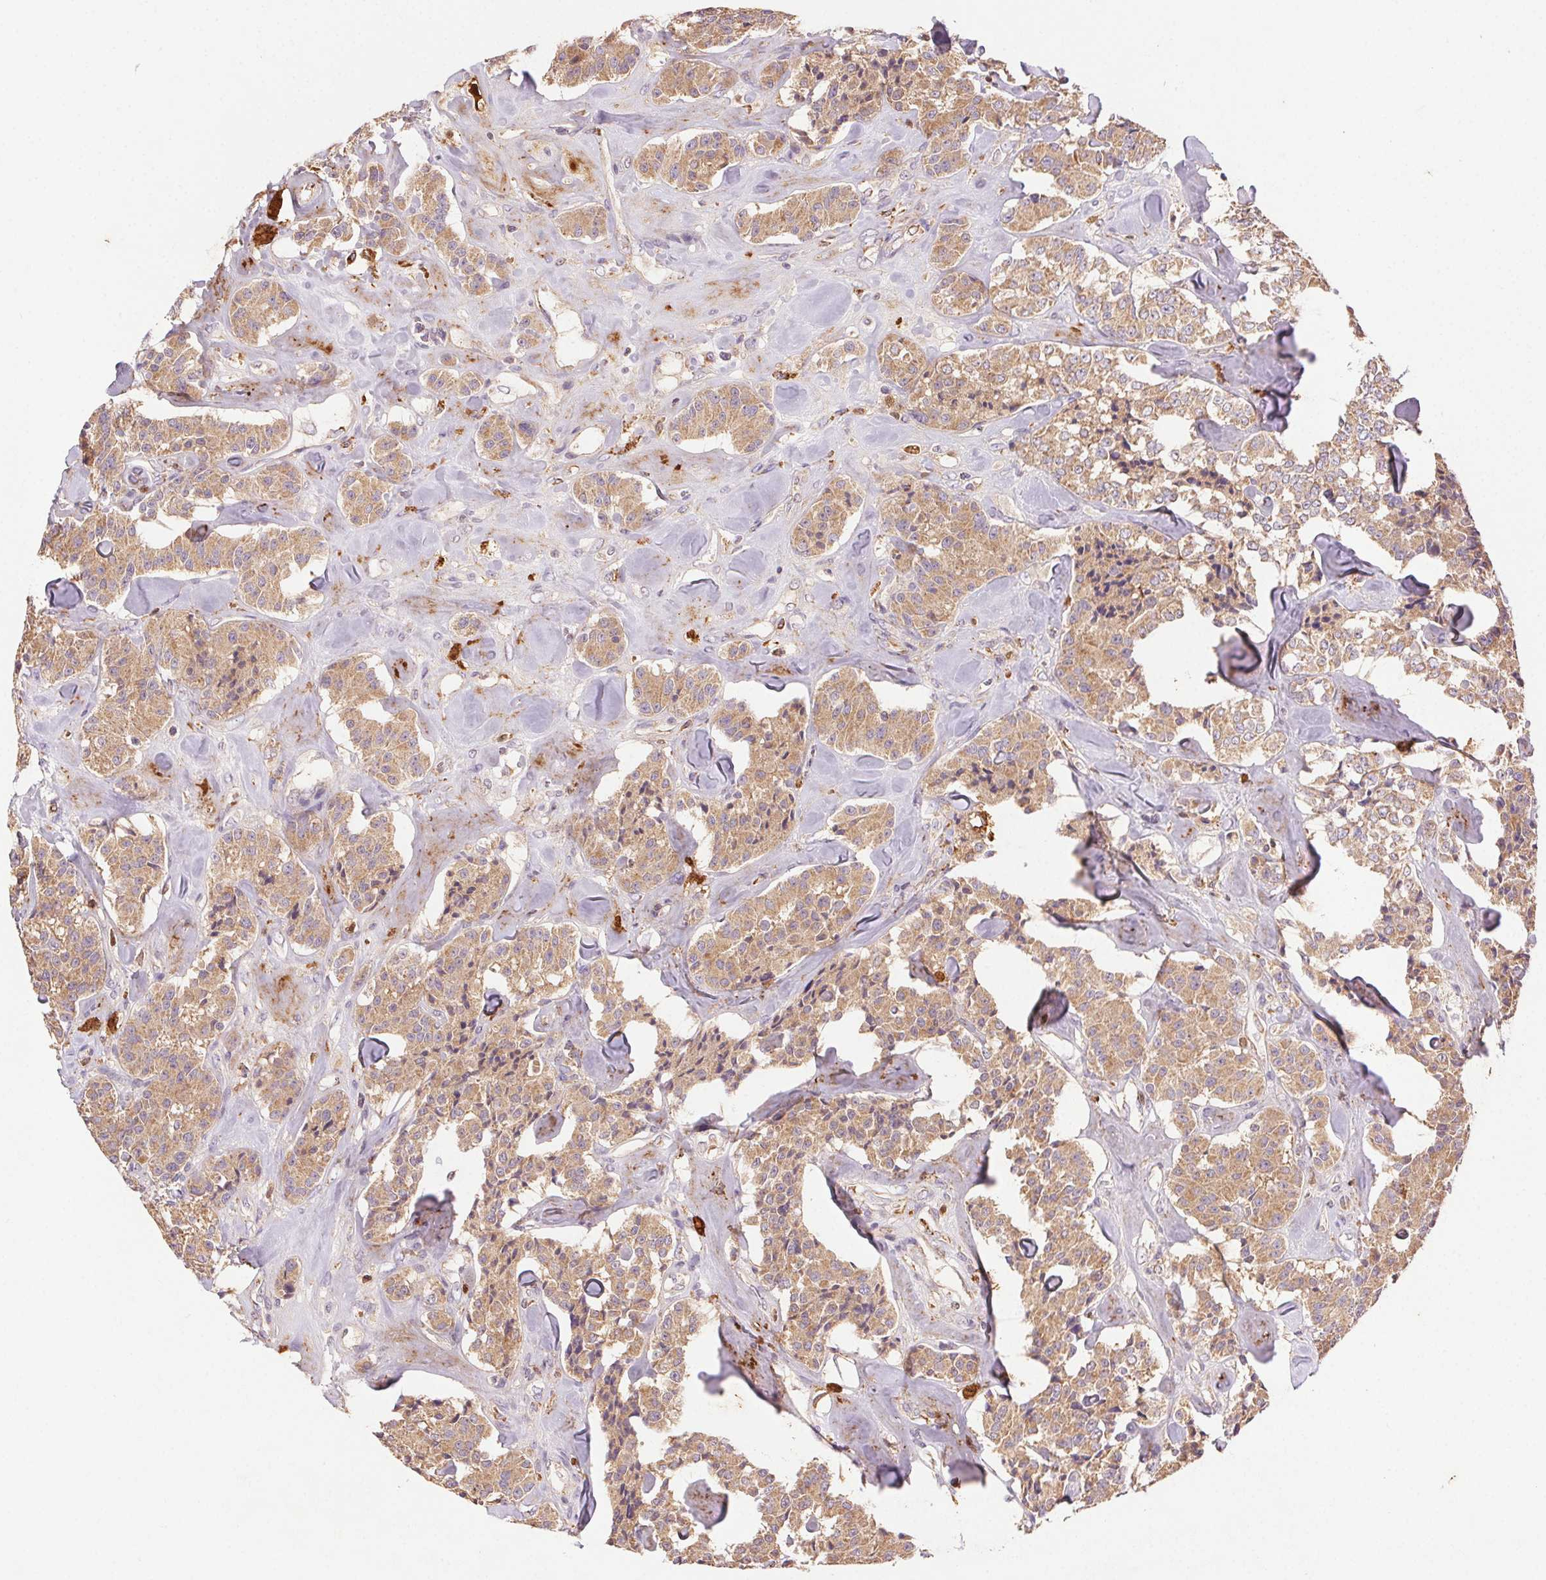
{"staining": {"intensity": "moderate", "quantity": ">75%", "location": "cytoplasmic/membranous"}, "tissue": "carcinoid", "cell_type": "Tumor cells", "image_type": "cancer", "snomed": [{"axis": "morphology", "description": "Carcinoid, malignant, NOS"}, {"axis": "topography", "description": "Pancreas"}], "caption": "Malignant carcinoid was stained to show a protein in brown. There is medium levels of moderate cytoplasmic/membranous expression in approximately >75% of tumor cells.", "gene": "FNBP1L", "patient": {"sex": "male", "age": 41}}